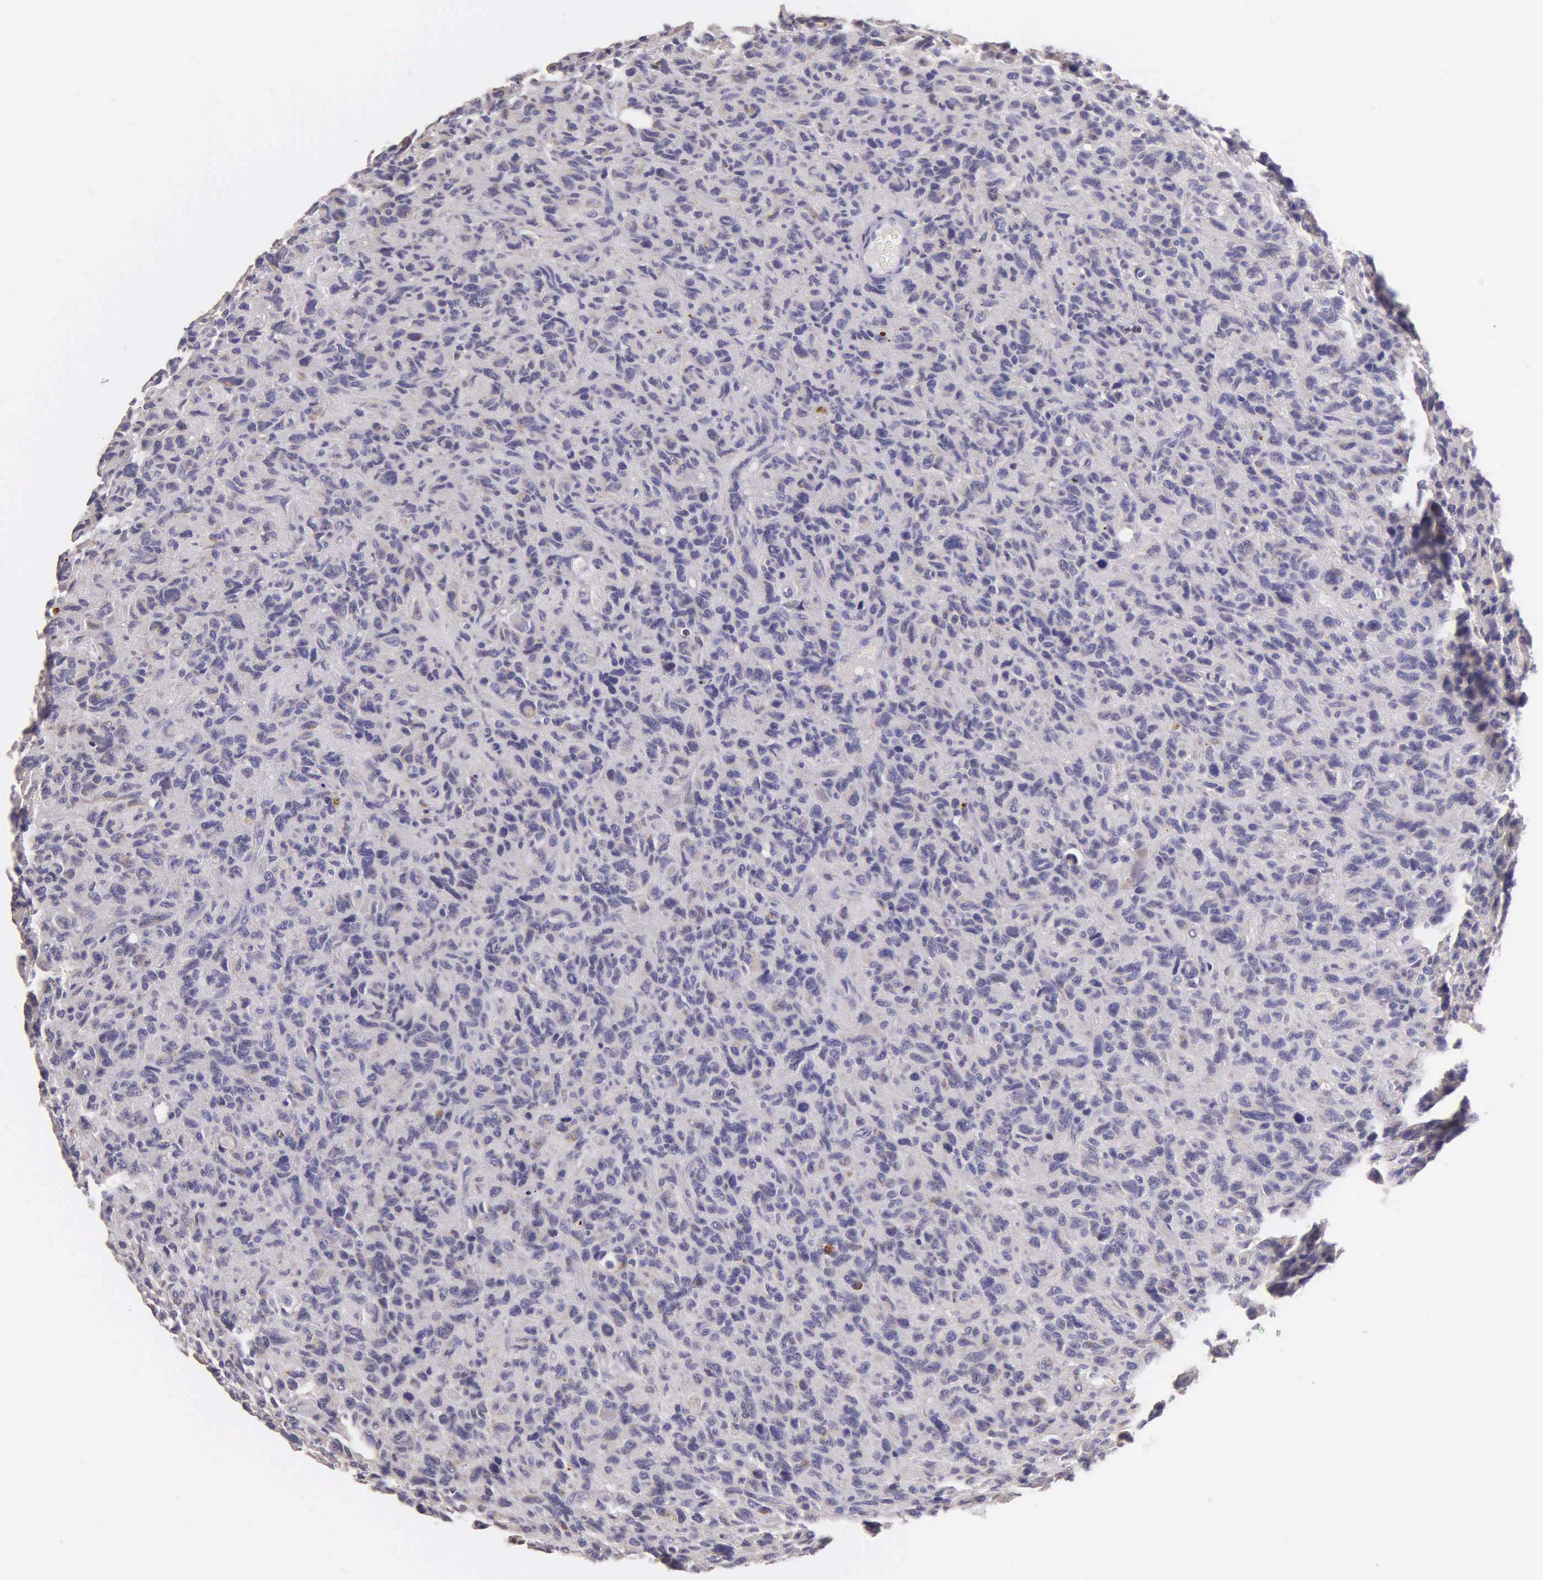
{"staining": {"intensity": "weak", "quantity": "<25%", "location": "cytoplasmic/membranous"}, "tissue": "glioma", "cell_type": "Tumor cells", "image_type": "cancer", "snomed": [{"axis": "morphology", "description": "Glioma, malignant, High grade"}, {"axis": "topography", "description": "Brain"}], "caption": "This is an immunohistochemistry (IHC) histopathology image of human glioma. There is no expression in tumor cells.", "gene": "ESR1", "patient": {"sex": "female", "age": 60}}